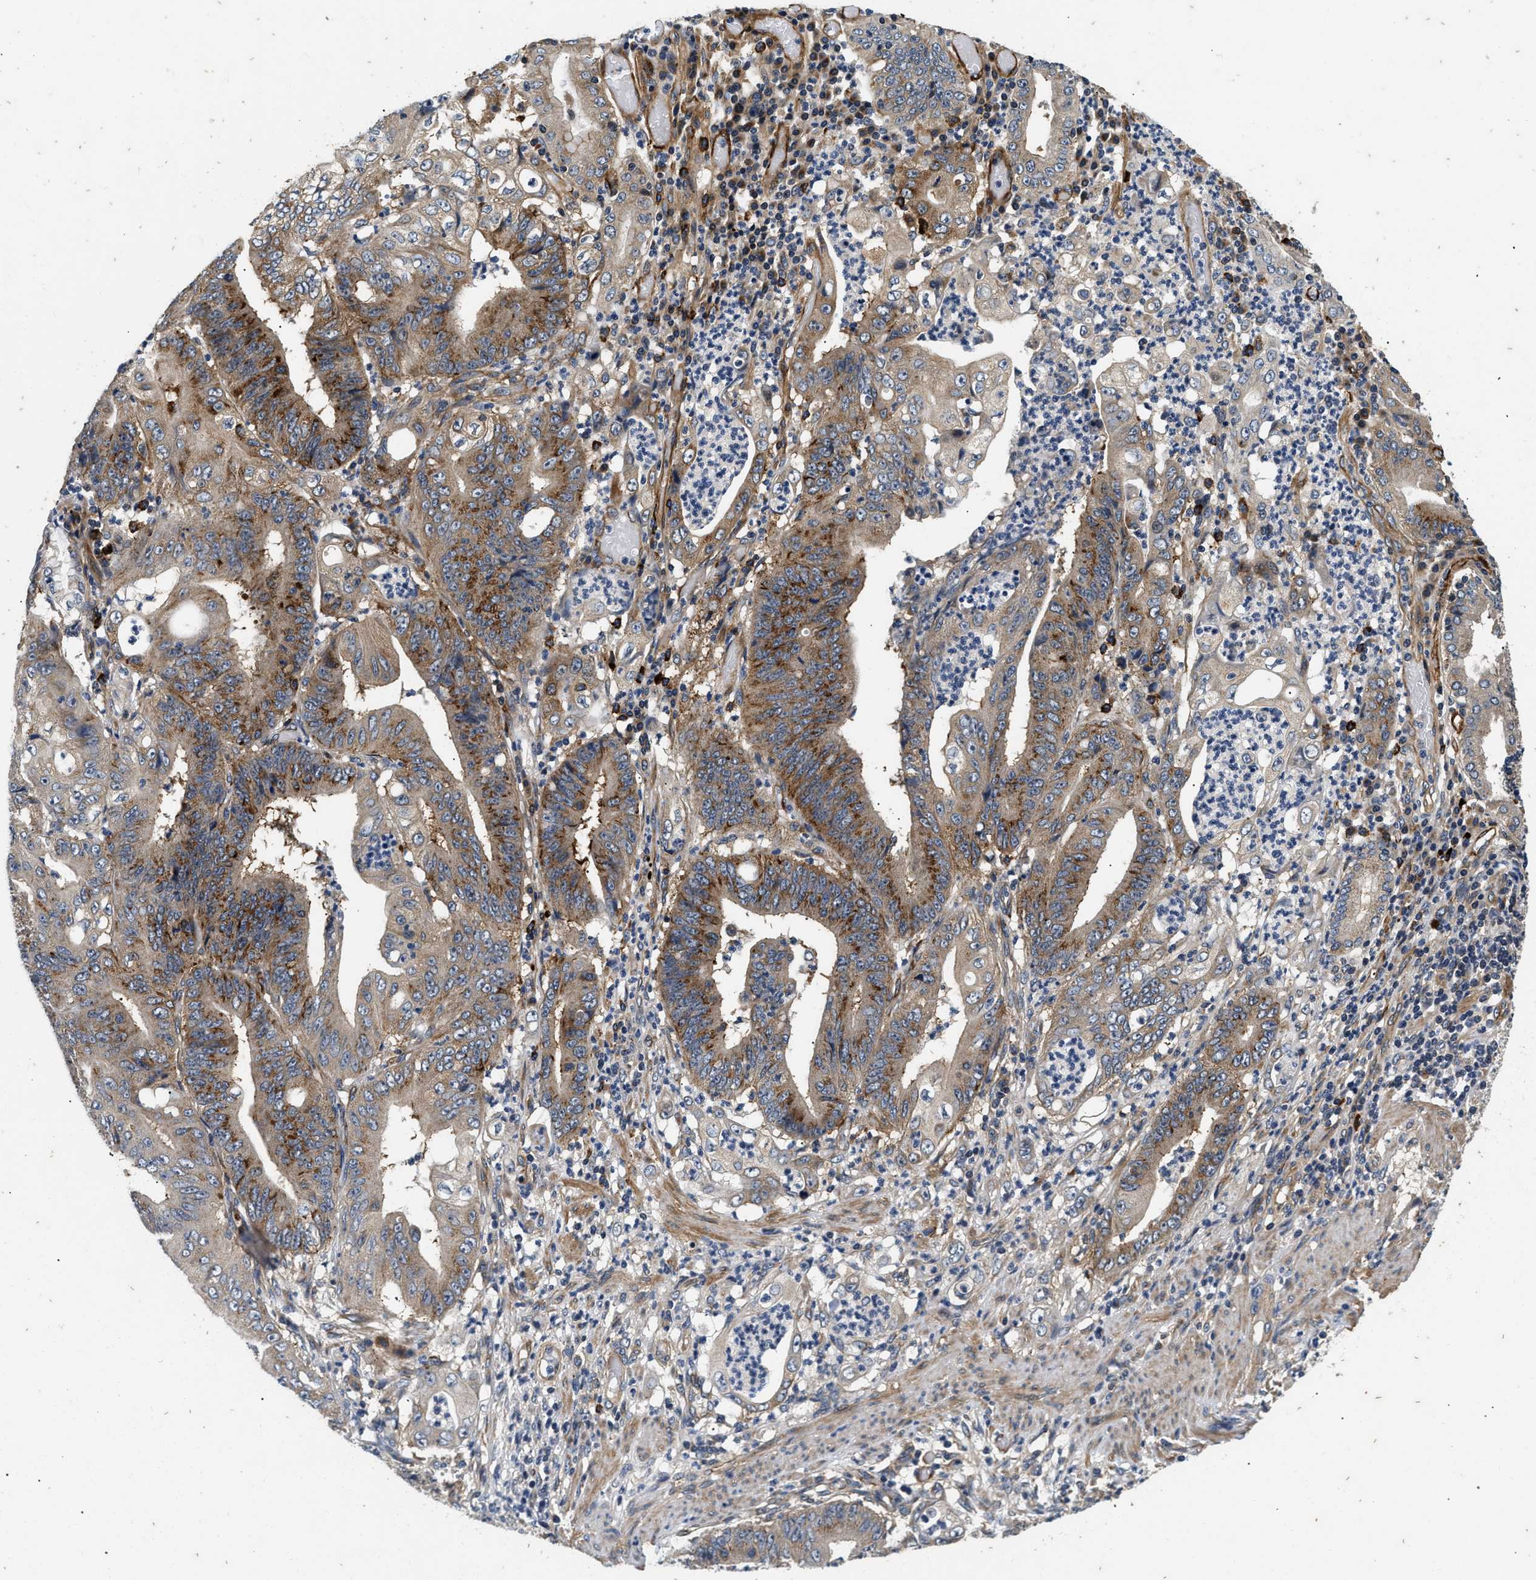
{"staining": {"intensity": "moderate", "quantity": ">75%", "location": "cytoplasmic/membranous"}, "tissue": "stomach cancer", "cell_type": "Tumor cells", "image_type": "cancer", "snomed": [{"axis": "morphology", "description": "Adenocarcinoma, NOS"}, {"axis": "topography", "description": "Stomach"}], "caption": "The micrograph displays immunohistochemical staining of stomach cancer (adenocarcinoma). There is moderate cytoplasmic/membranous positivity is present in approximately >75% of tumor cells. The staining was performed using DAB (3,3'-diaminobenzidine) to visualize the protein expression in brown, while the nuclei were stained in blue with hematoxylin (Magnification: 20x).", "gene": "NME6", "patient": {"sex": "female", "age": 73}}